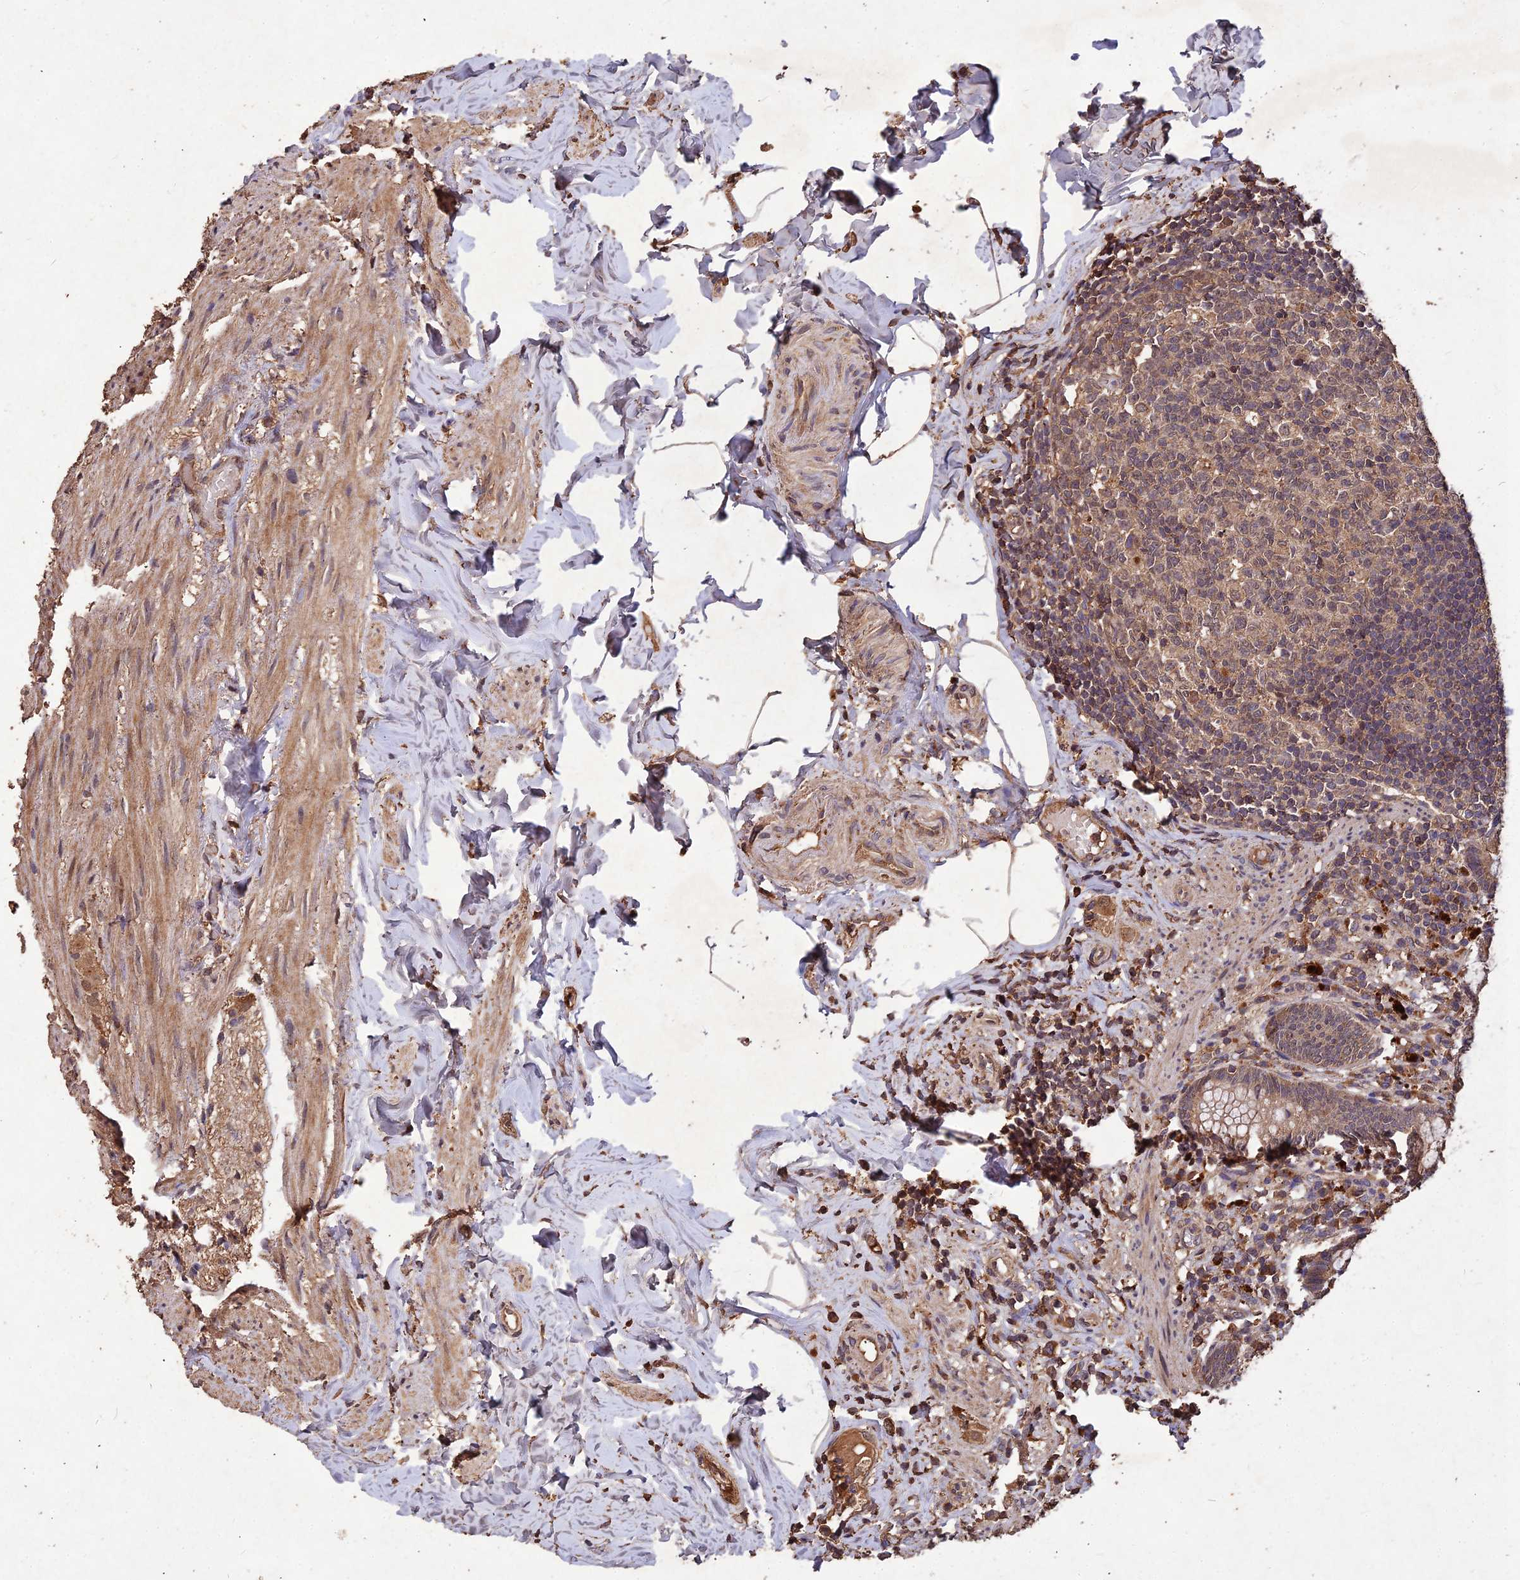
{"staining": {"intensity": "moderate", "quantity": ">75%", "location": "cytoplasmic/membranous"}, "tissue": "appendix", "cell_type": "Glandular cells", "image_type": "normal", "snomed": [{"axis": "morphology", "description": "Normal tissue, NOS"}, {"axis": "topography", "description": "Appendix"}], "caption": "The photomicrograph reveals immunohistochemical staining of unremarkable appendix. There is moderate cytoplasmic/membranous staining is seen in about >75% of glandular cells.", "gene": "SYMPK", "patient": {"sex": "male", "age": 55}}